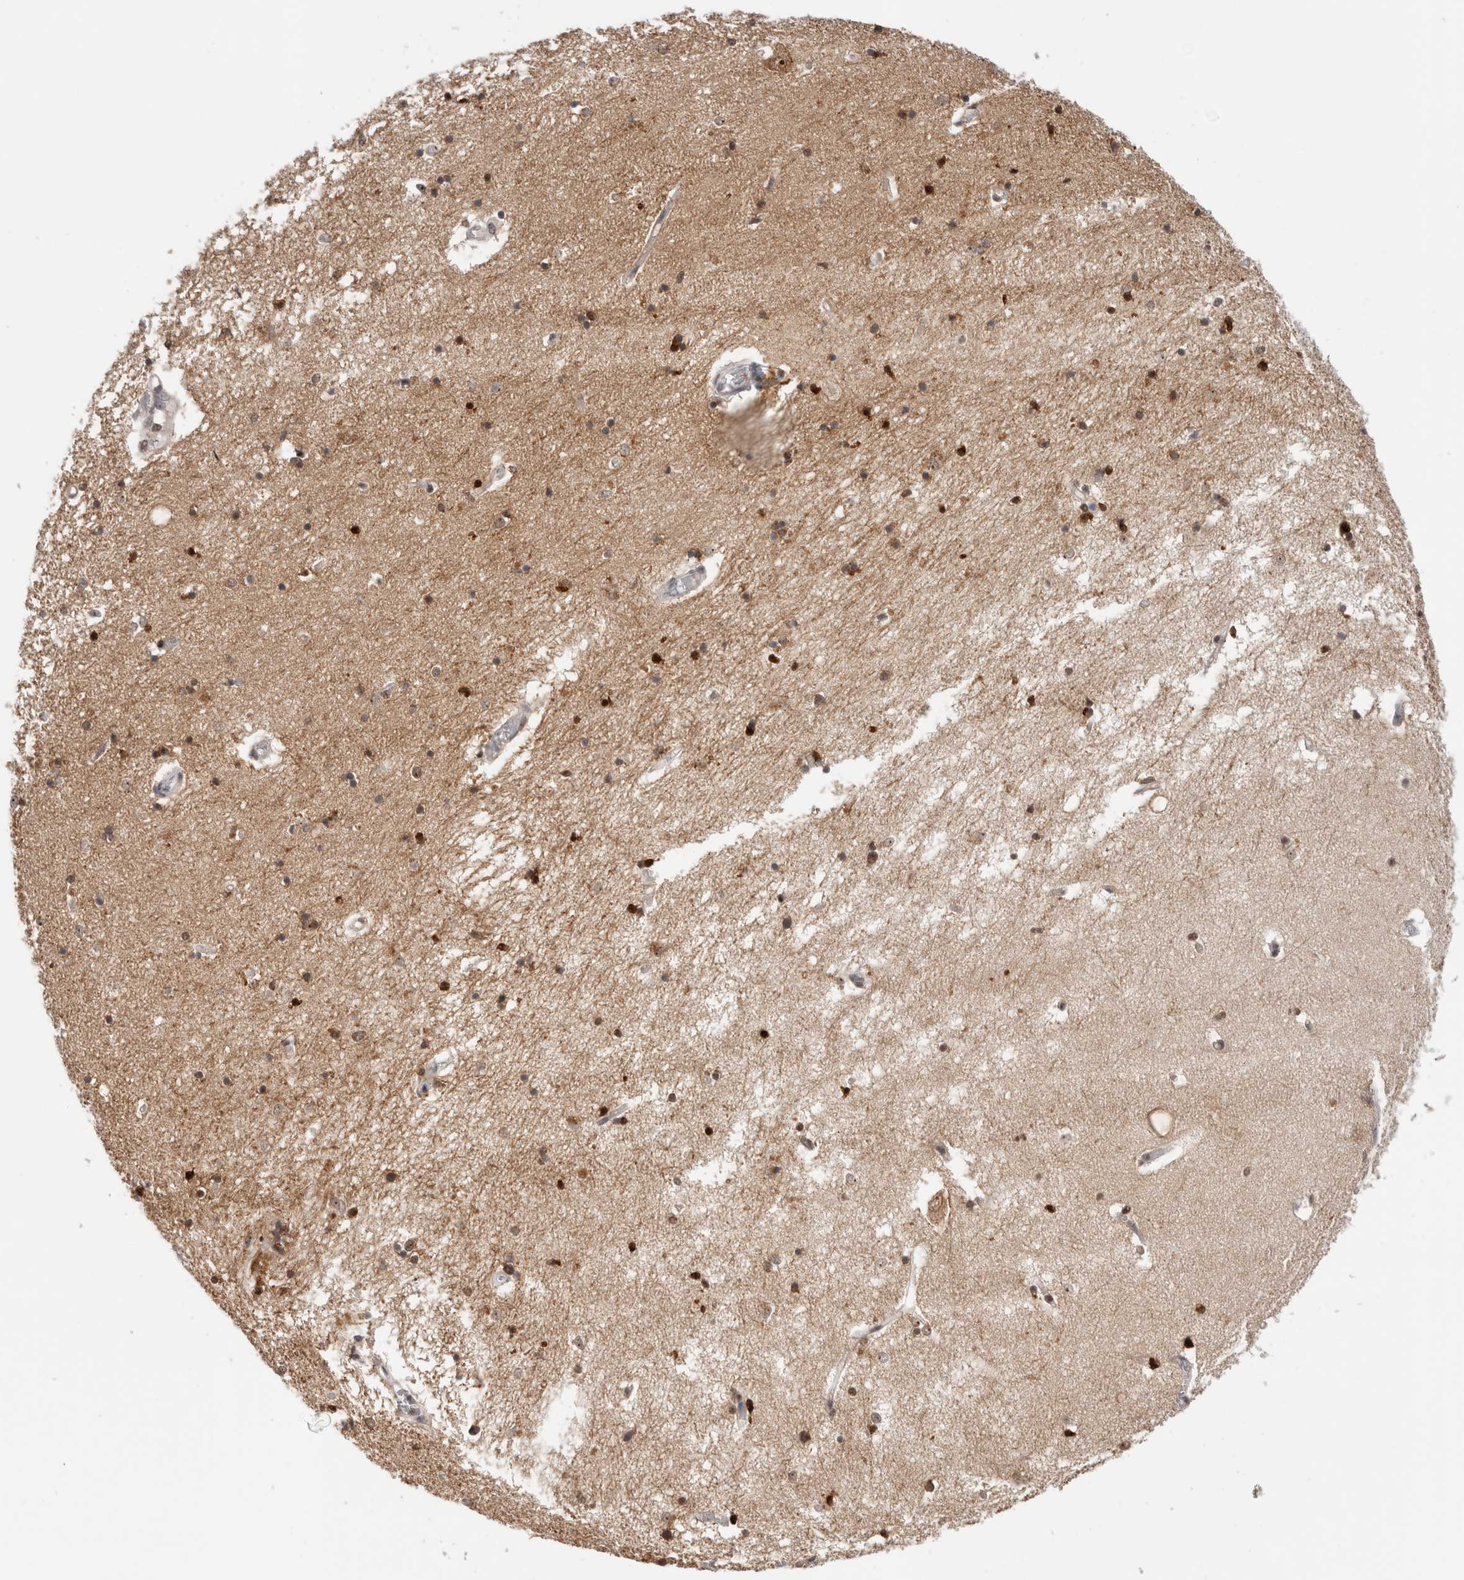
{"staining": {"intensity": "moderate", "quantity": "25%-75%", "location": "cytoplasmic/membranous,nuclear"}, "tissue": "hippocampus", "cell_type": "Glial cells", "image_type": "normal", "snomed": [{"axis": "morphology", "description": "Normal tissue, NOS"}, {"axis": "topography", "description": "Hippocampus"}], "caption": "Immunohistochemistry micrograph of unremarkable hippocampus: human hippocampus stained using immunohistochemistry shows medium levels of moderate protein expression localized specifically in the cytoplasmic/membranous,nuclear of glial cells, appearing as a cytoplasmic/membranous,nuclear brown color.", "gene": "ZNF521", "patient": {"sex": "male", "age": 70}}